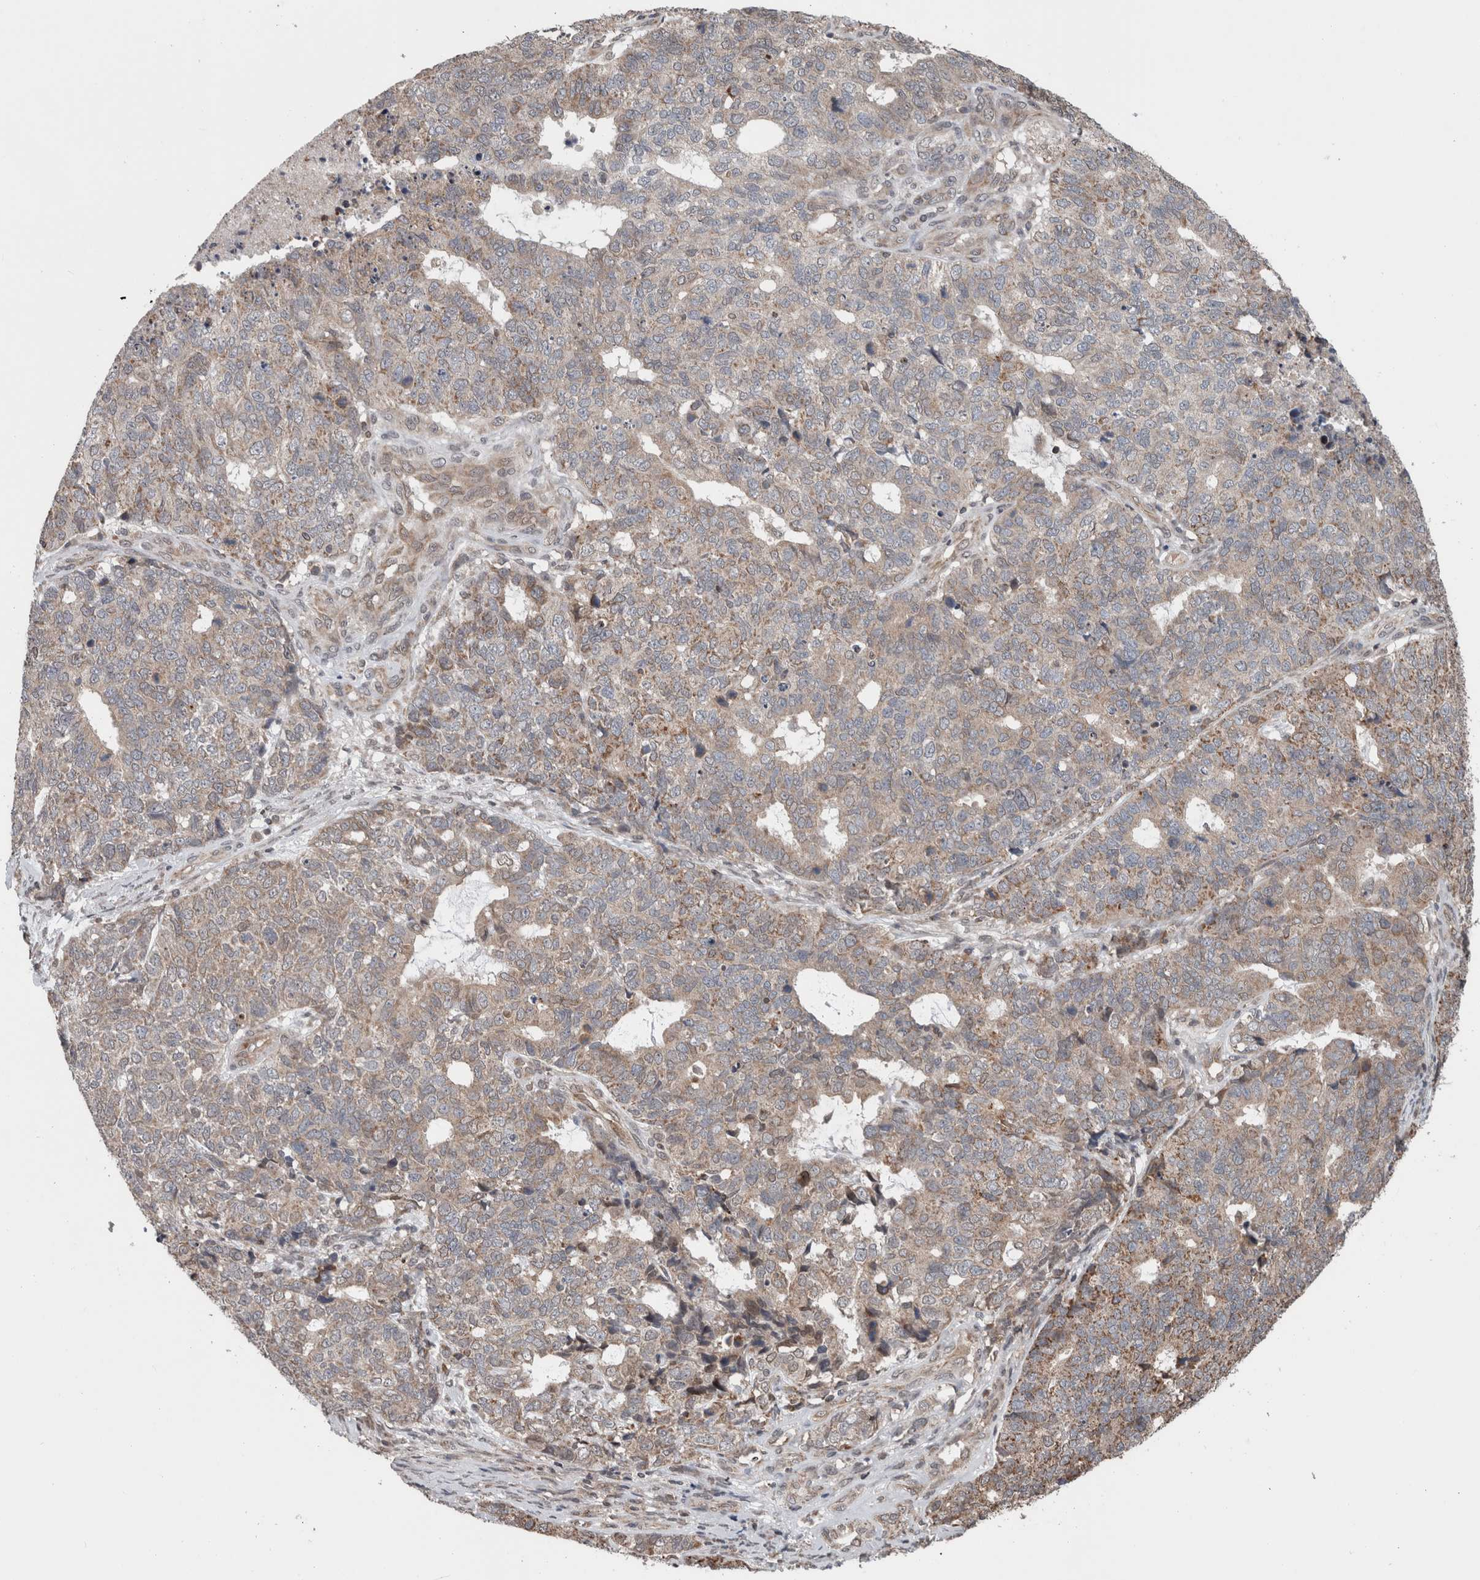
{"staining": {"intensity": "weak", "quantity": "<25%", "location": "cytoplasmic/membranous"}, "tissue": "cervical cancer", "cell_type": "Tumor cells", "image_type": "cancer", "snomed": [{"axis": "morphology", "description": "Squamous cell carcinoma, NOS"}, {"axis": "topography", "description": "Cervix"}], "caption": "Immunohistochemistry of squamous cell carcinoma (cervical) shows no positivity in tumor cells.", "gene": "ENY2", "patient": {"sex": "female", "age": 63}}